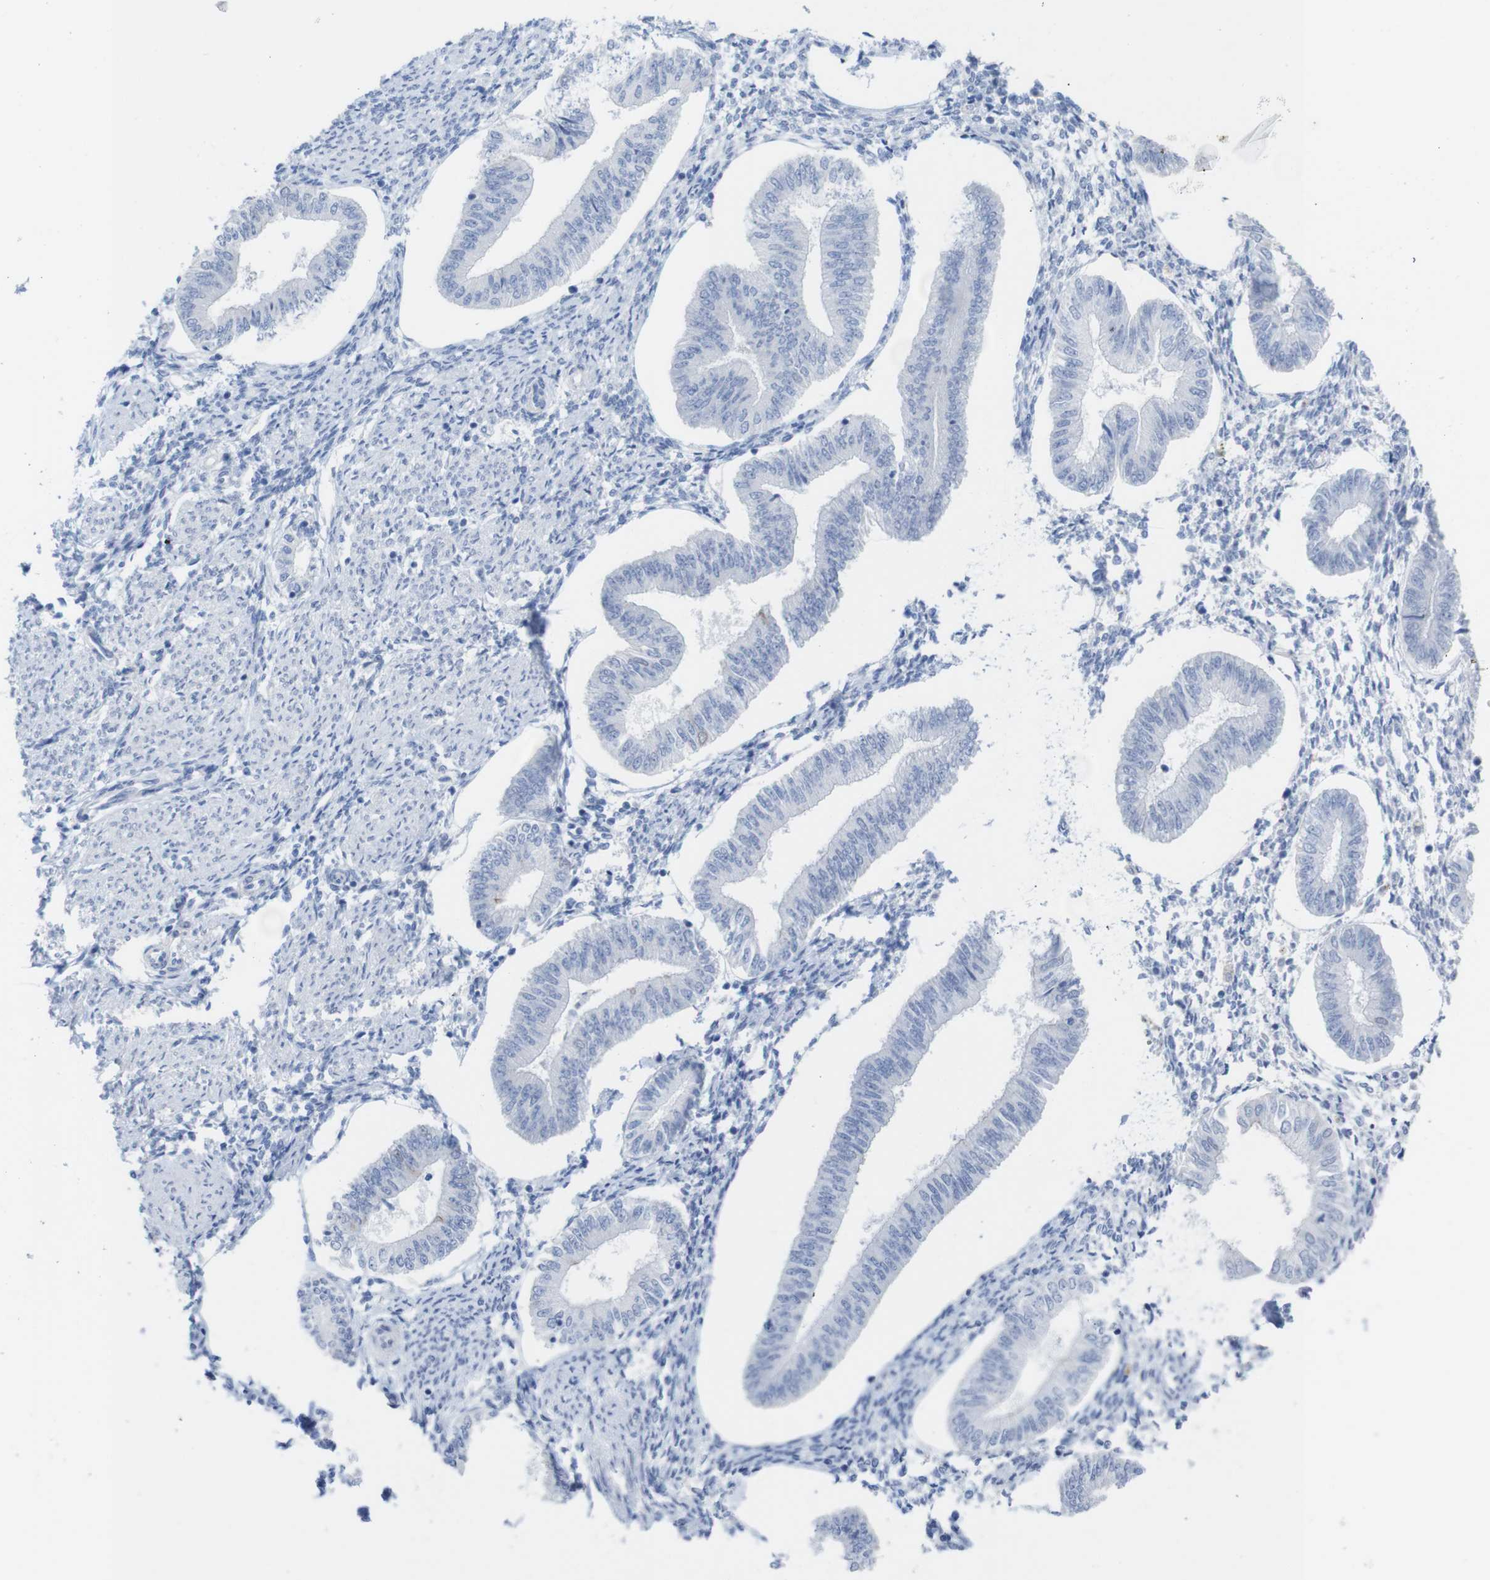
{"staining": {"intensity": "negative", "quantity": "none", "location": "none"}, "tissue": "endometrium", "cell_type": "Cells in endometrial stroma", "image_type": "normal", "snomed": [{"axis": "morphology", "description": "Normal tissue, NOS"}, {"axis": "topography", "description": "Endometrium"}], "caption": "The IHC histopathology image has no significant expression in cells in endometrial stroma of endometrium. Nuclei are stained in blue.", "gene": "PNMA1", "patient": {"sex": "female", "age": 50}}